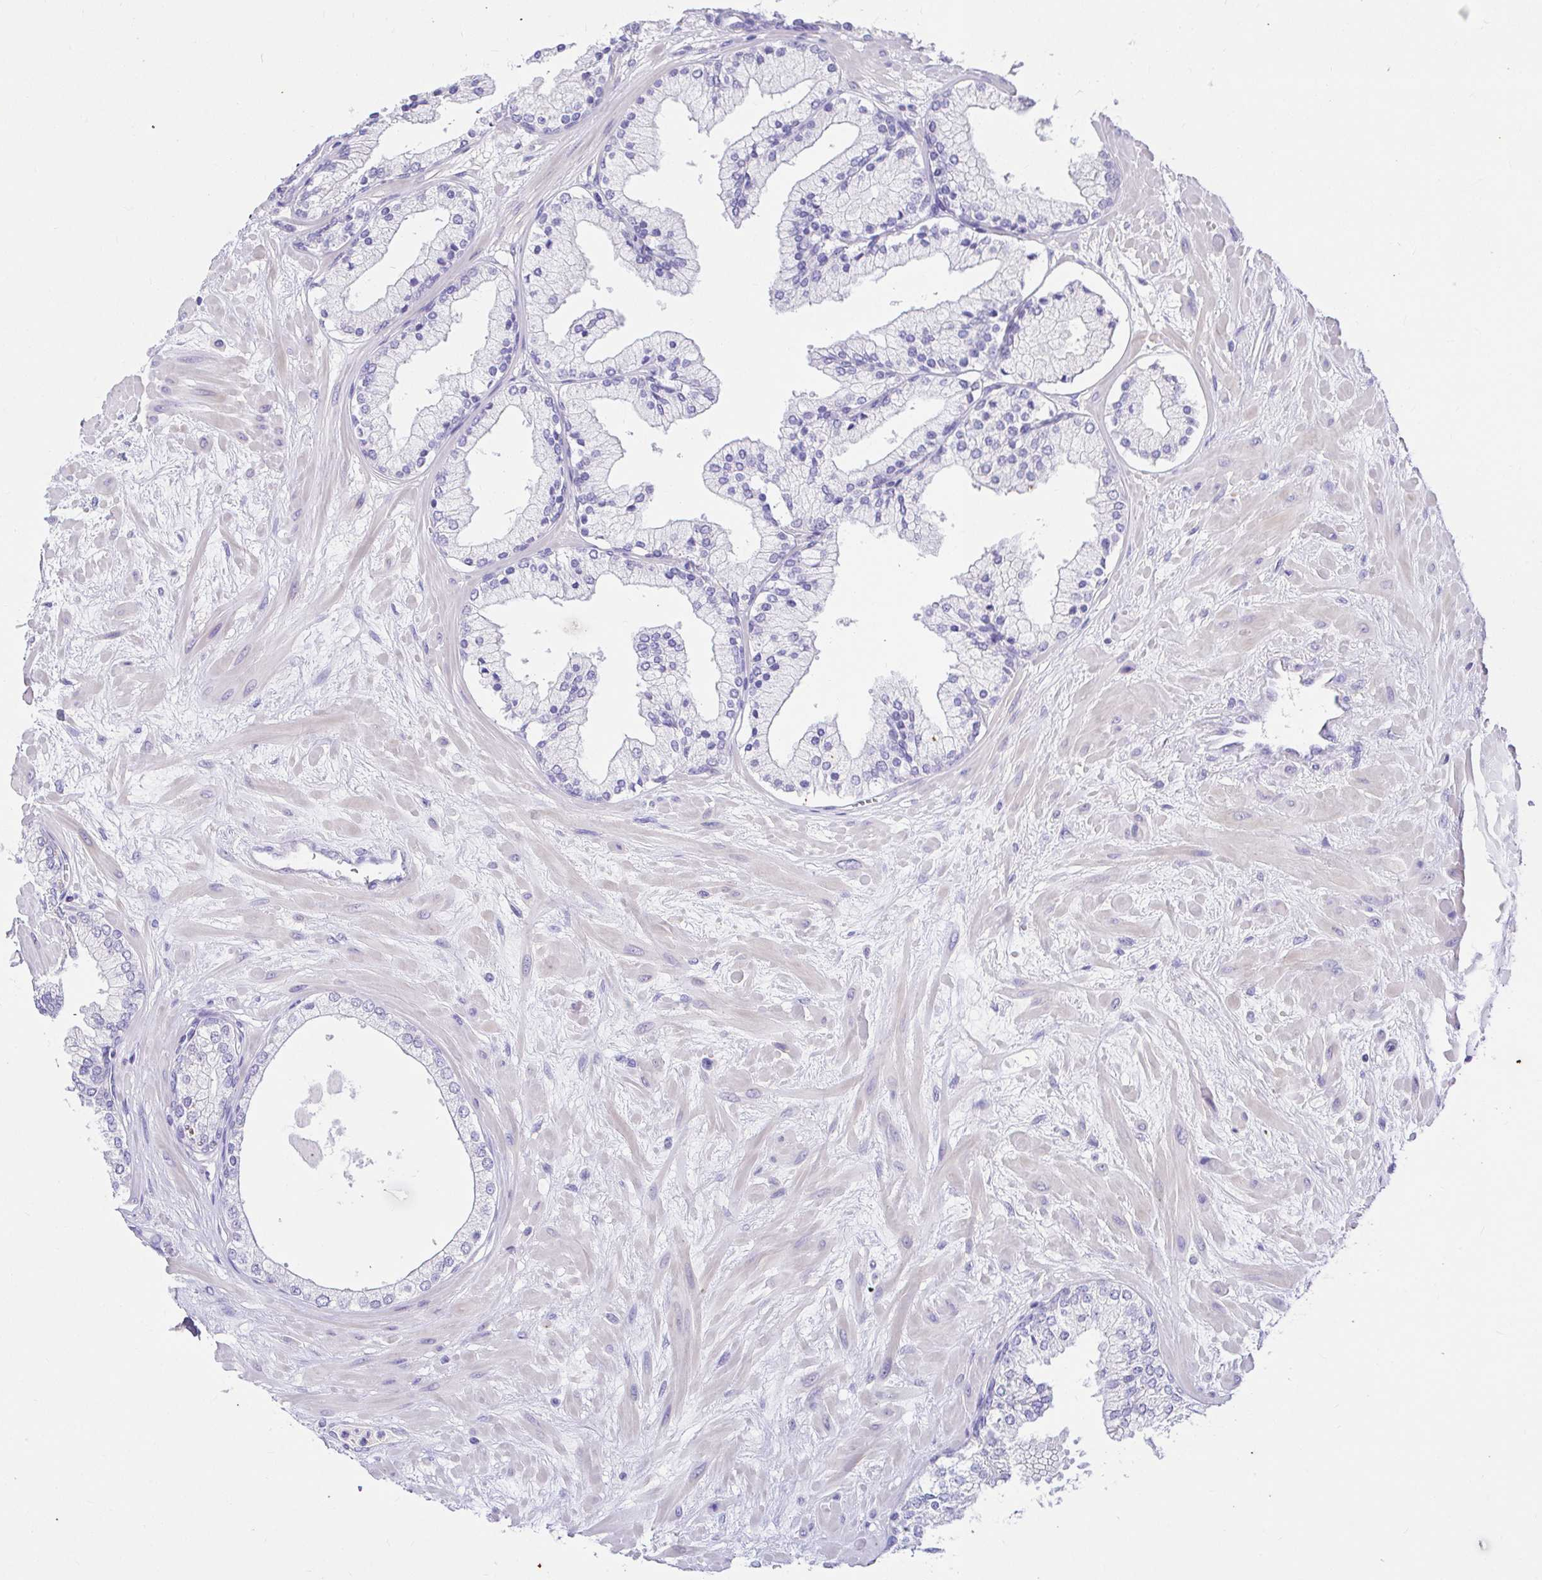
{"staining": {"intensity": "negative", "quantity": "none", "location": "none"}, "tissue": "prostate", "cell_type": "Glandular cells", "image_type": "normal", "snomed": [{"axis": "morphology", "description": "Normal tissue, NOS"}, {"axis": "topography", "description": "Prostate"}, {"axis": "topography", "description": "Peripheral nerve tissue"}], "caption": "The histopathology image exhibits no significant positivity in glandular cells of prostate.", "gene": "CDO1", "patient": {"sex": "male", "age": 61}}